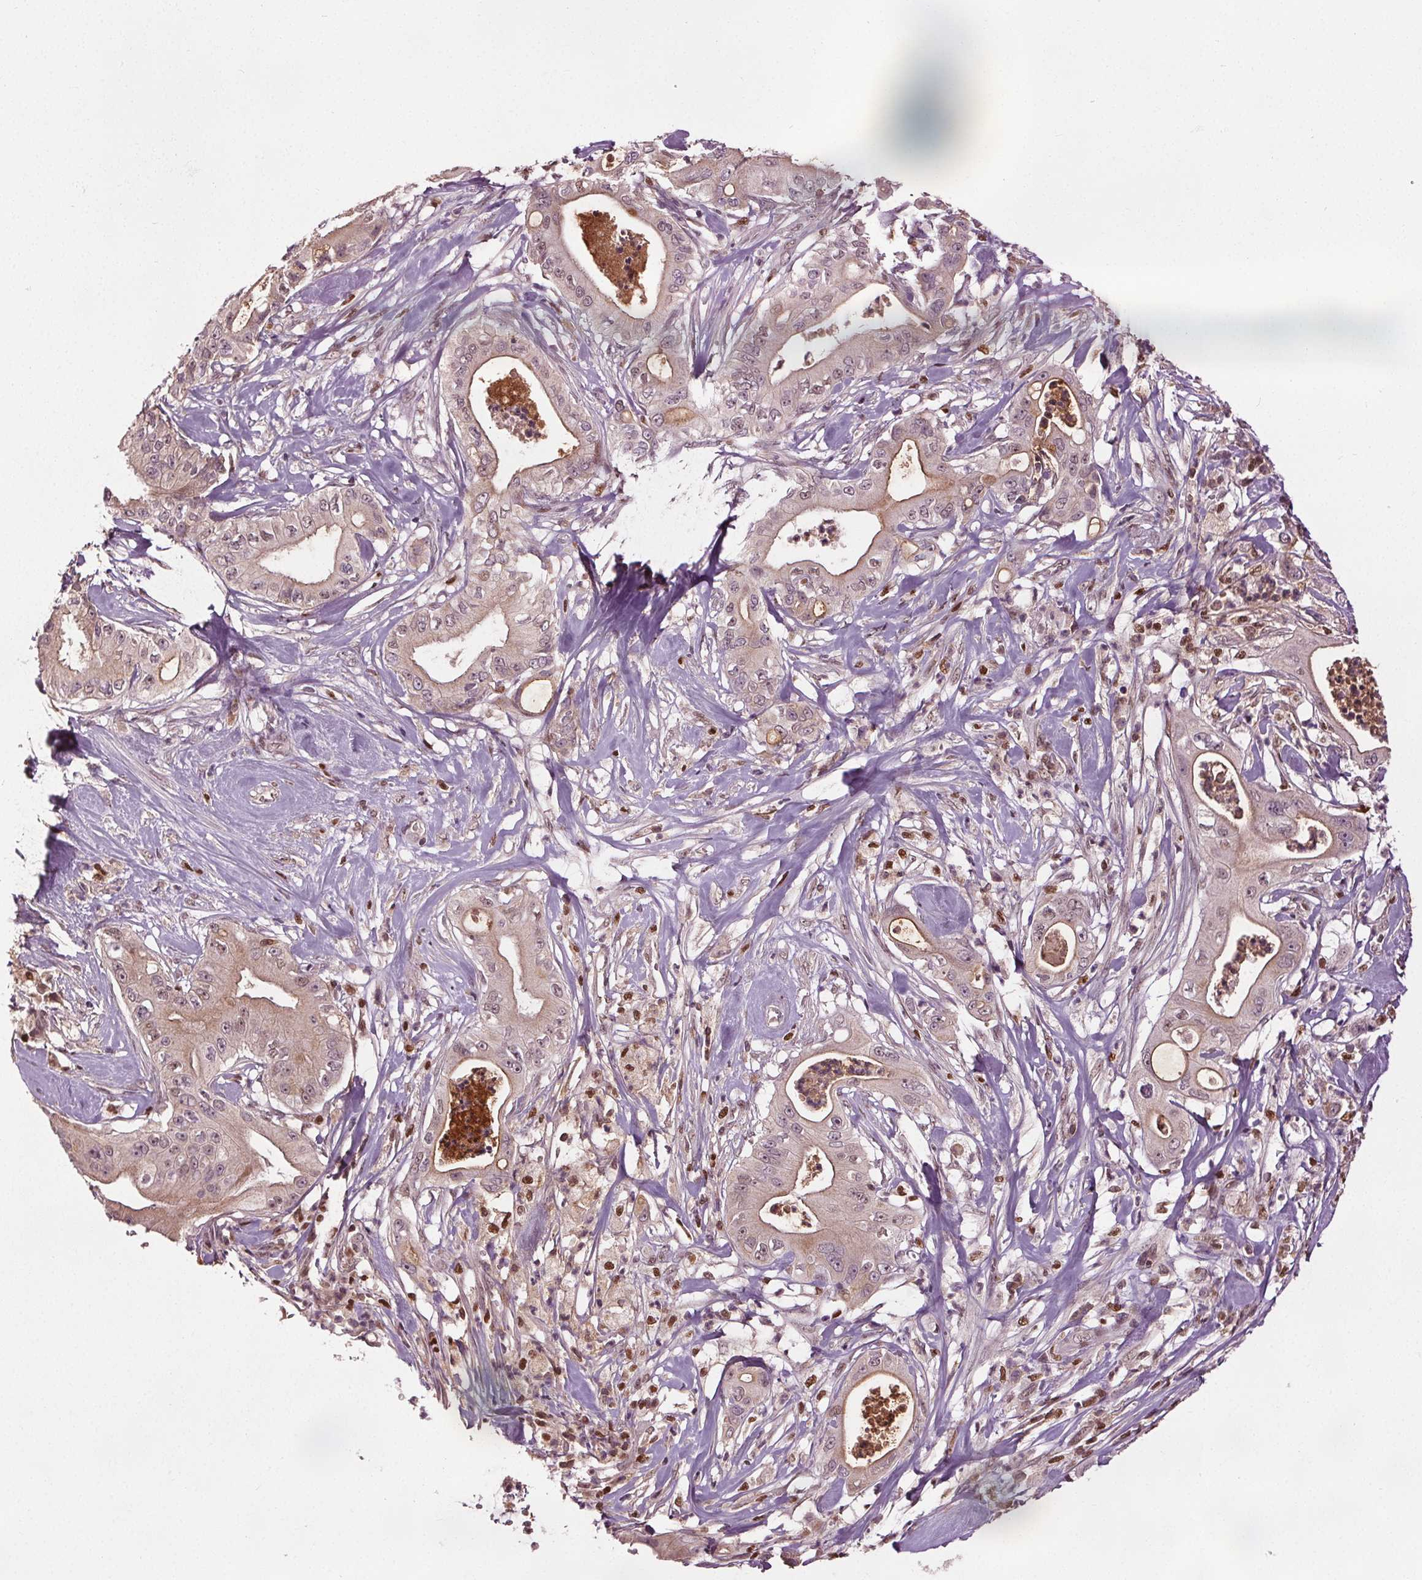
{"staining": {"intensity": "weak", "quantity": "<25%", "location": "cytoplasmic/membranous"}, "tissue": "pancreatic cancer", "cell_type": "Tumor cells", "image_type": "cancer", "snomed": [{"axis": "morphology", "description": "Adenocarcinoma, NOS"}, {"axis": "topography", "description": "Pancreas"}], "caption": "Pancreatic adenocarcinoma was stained to show a protein in brown. There is no significant staining in tumor cells. (Immunohistochemistry (ihc), brightfield microscopy, high magnification).", "gene": "DDX11", "patient": {"sex": "male", "age": 71}}